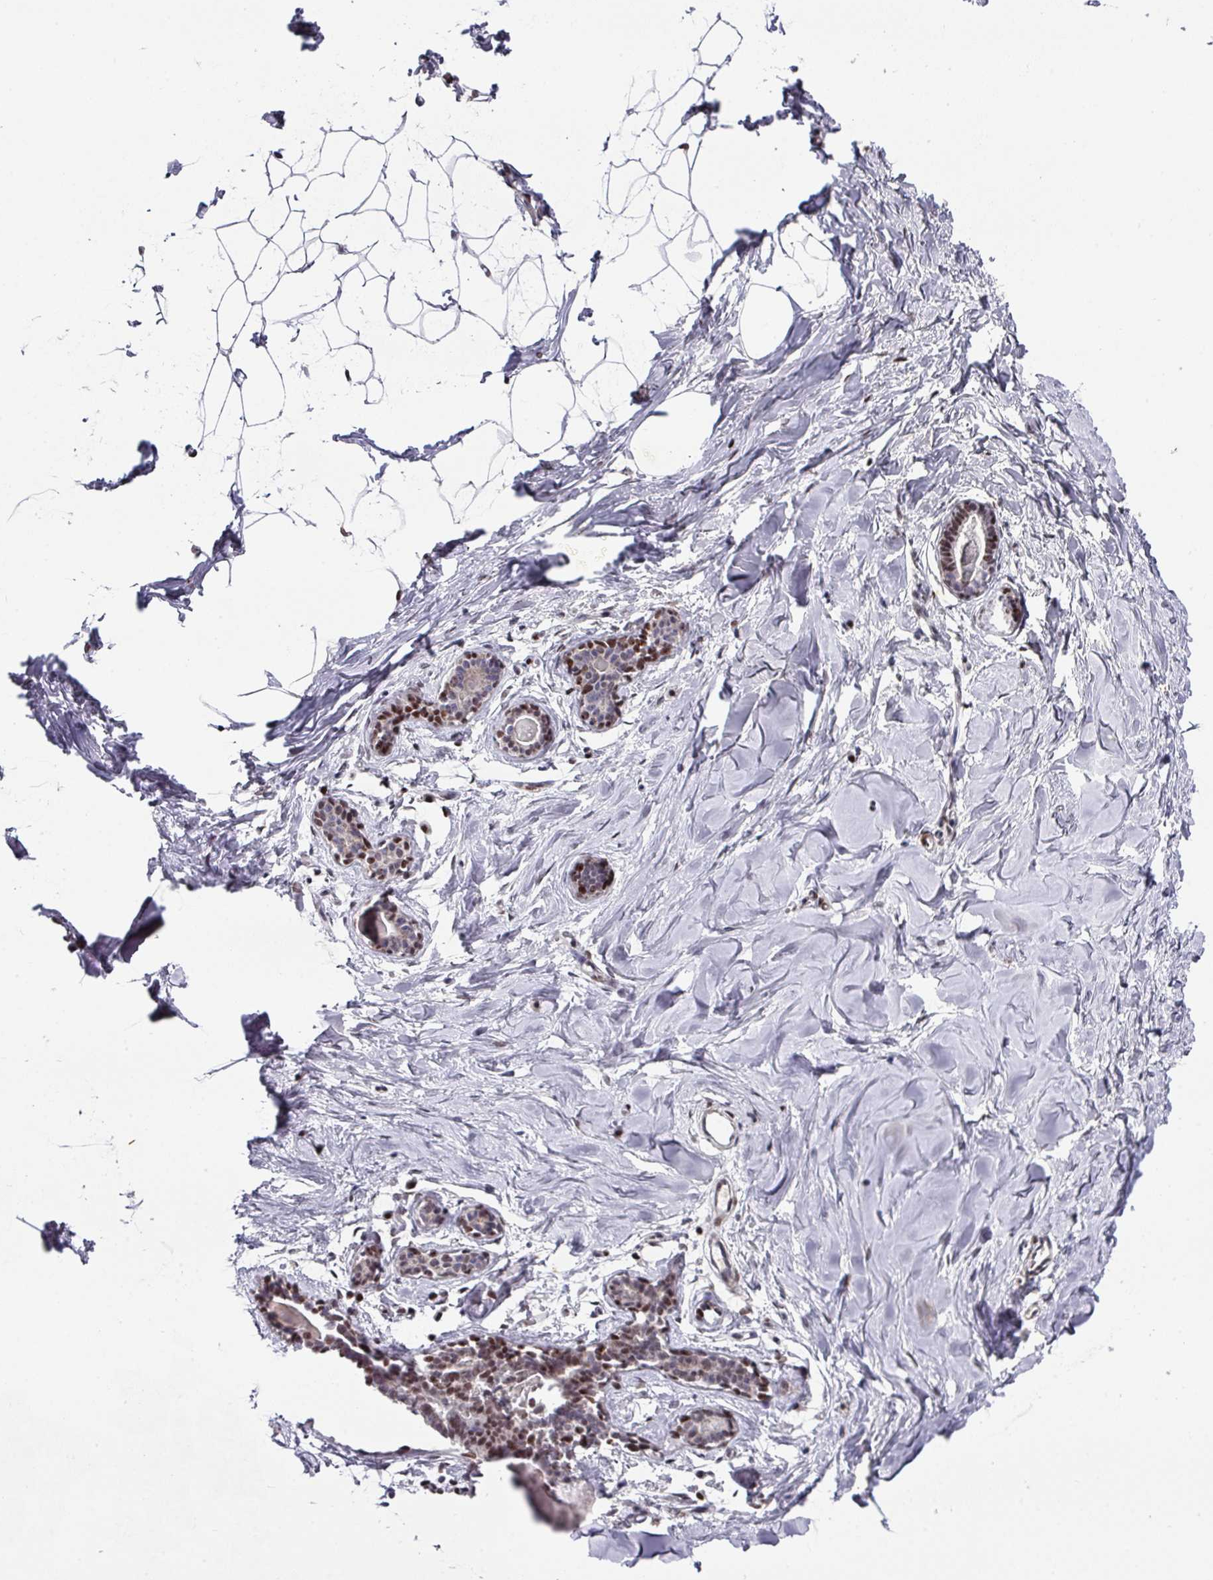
{"staining": {"intensity": "negative", "quantity": "none", "location": "none"}, "tissue": "breast", "cell_type": "Adipocytes", "image_type": "normal", "snomed": [{"axis": "morphology", "description": "Normal tissue, NOS"}, {"axis": "topography", "description": "Breast"}], "caption": "Histopathology image shows no protein expression in adipocytes of unremarkable breast.", "gene": "CBX7", "patient": {"sex": "female", "age": 23}}